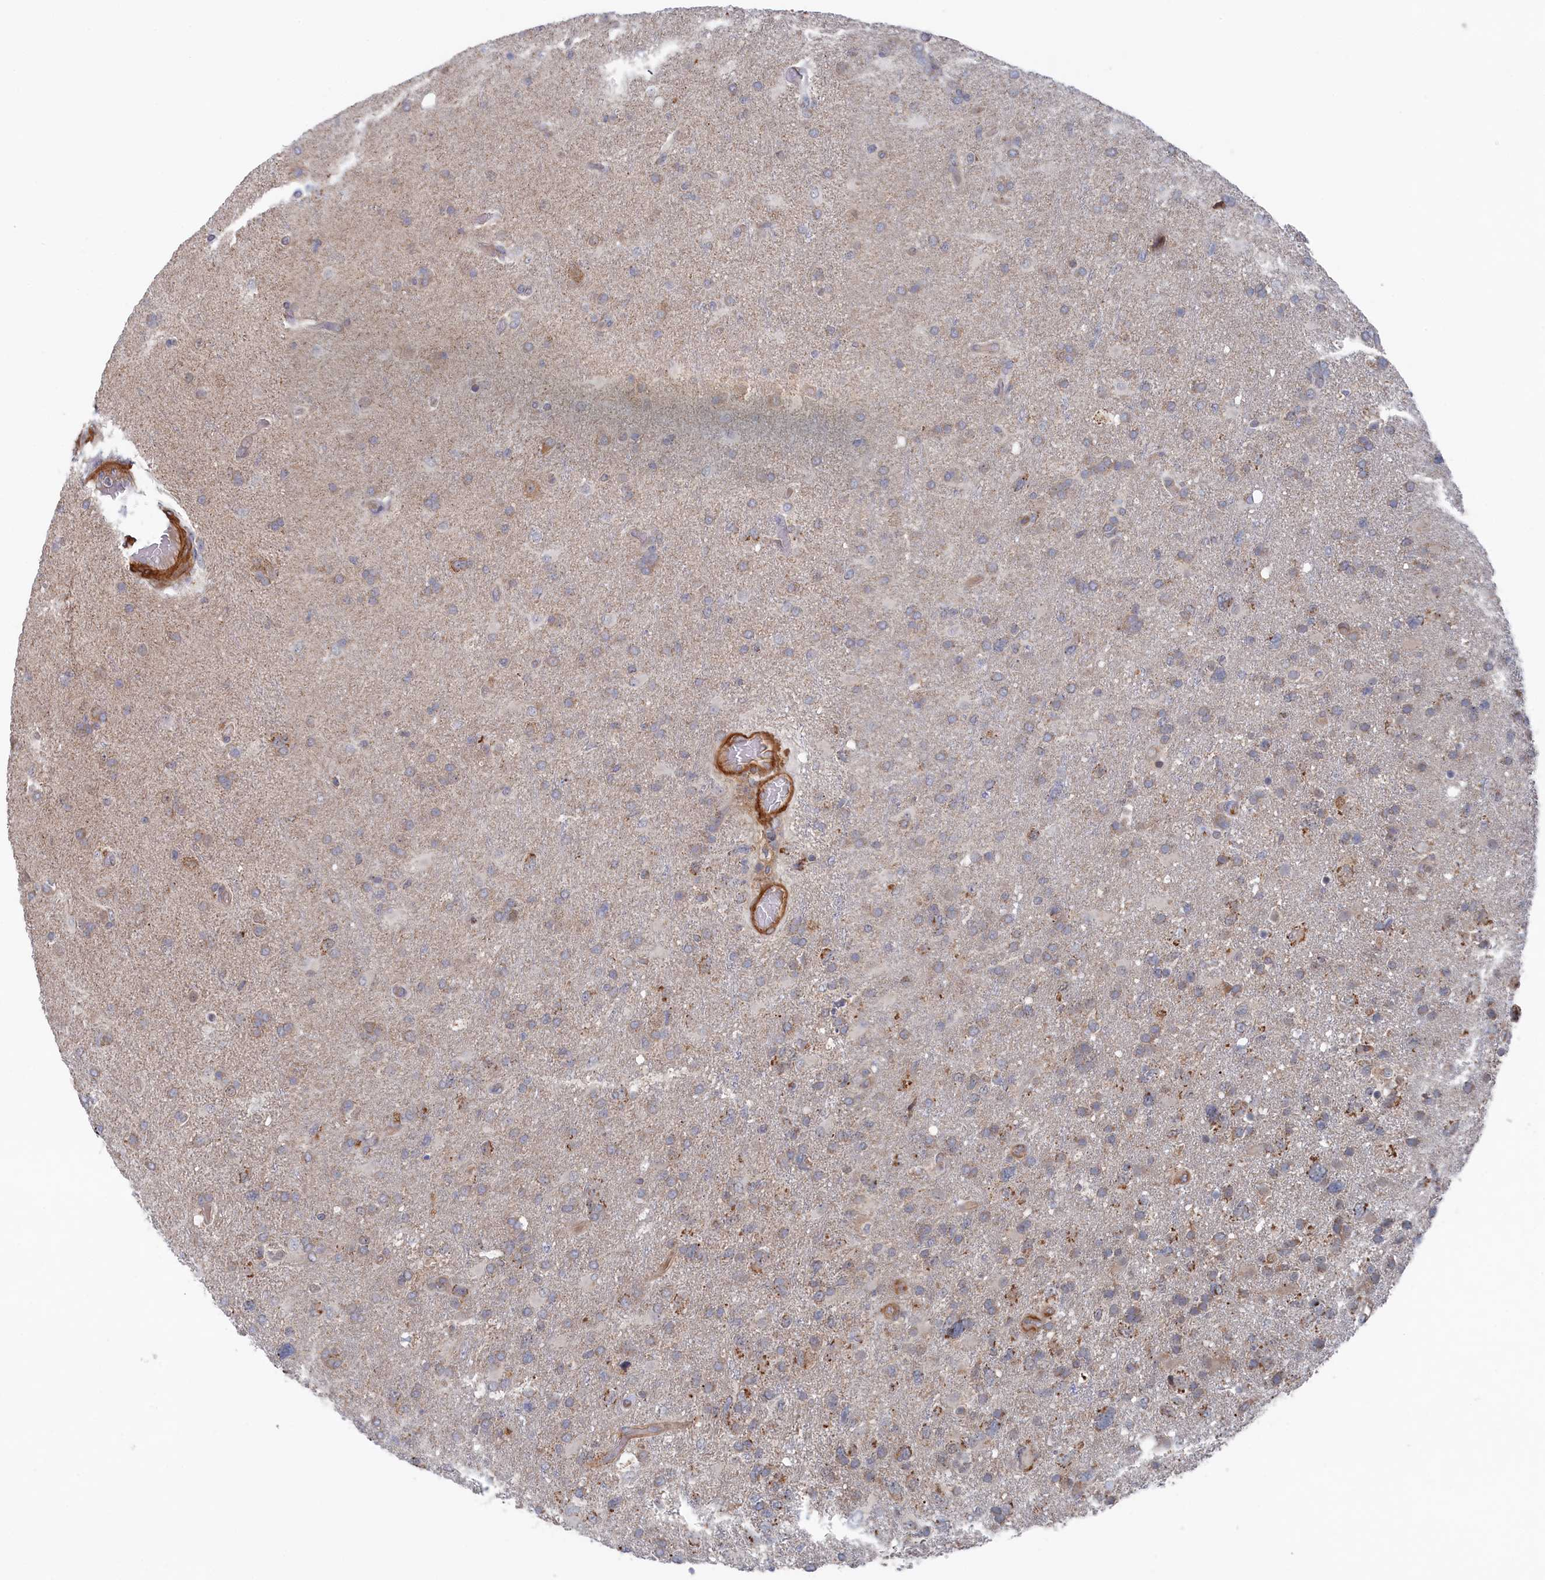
{"staining": {"intensity": "negative", "quantity": "none", "location": "none"}, "tissue": "glioma", "cell_type": "Tumor cells", "image_type": "cancer", "snomed": [{"axis": "morphology", "description": "Glioma, malignant, High grade"}, {"axis": "topography", "description": "Brain"}], "caption": "IHC histopathology image of neoplastic tissue: high-grade glioma (malignant) stained with DAB demonstrates no significant protein expression in tumor cells.", "gene": "FILIP1L", "patient": {"sex": "male", "age": 61}}